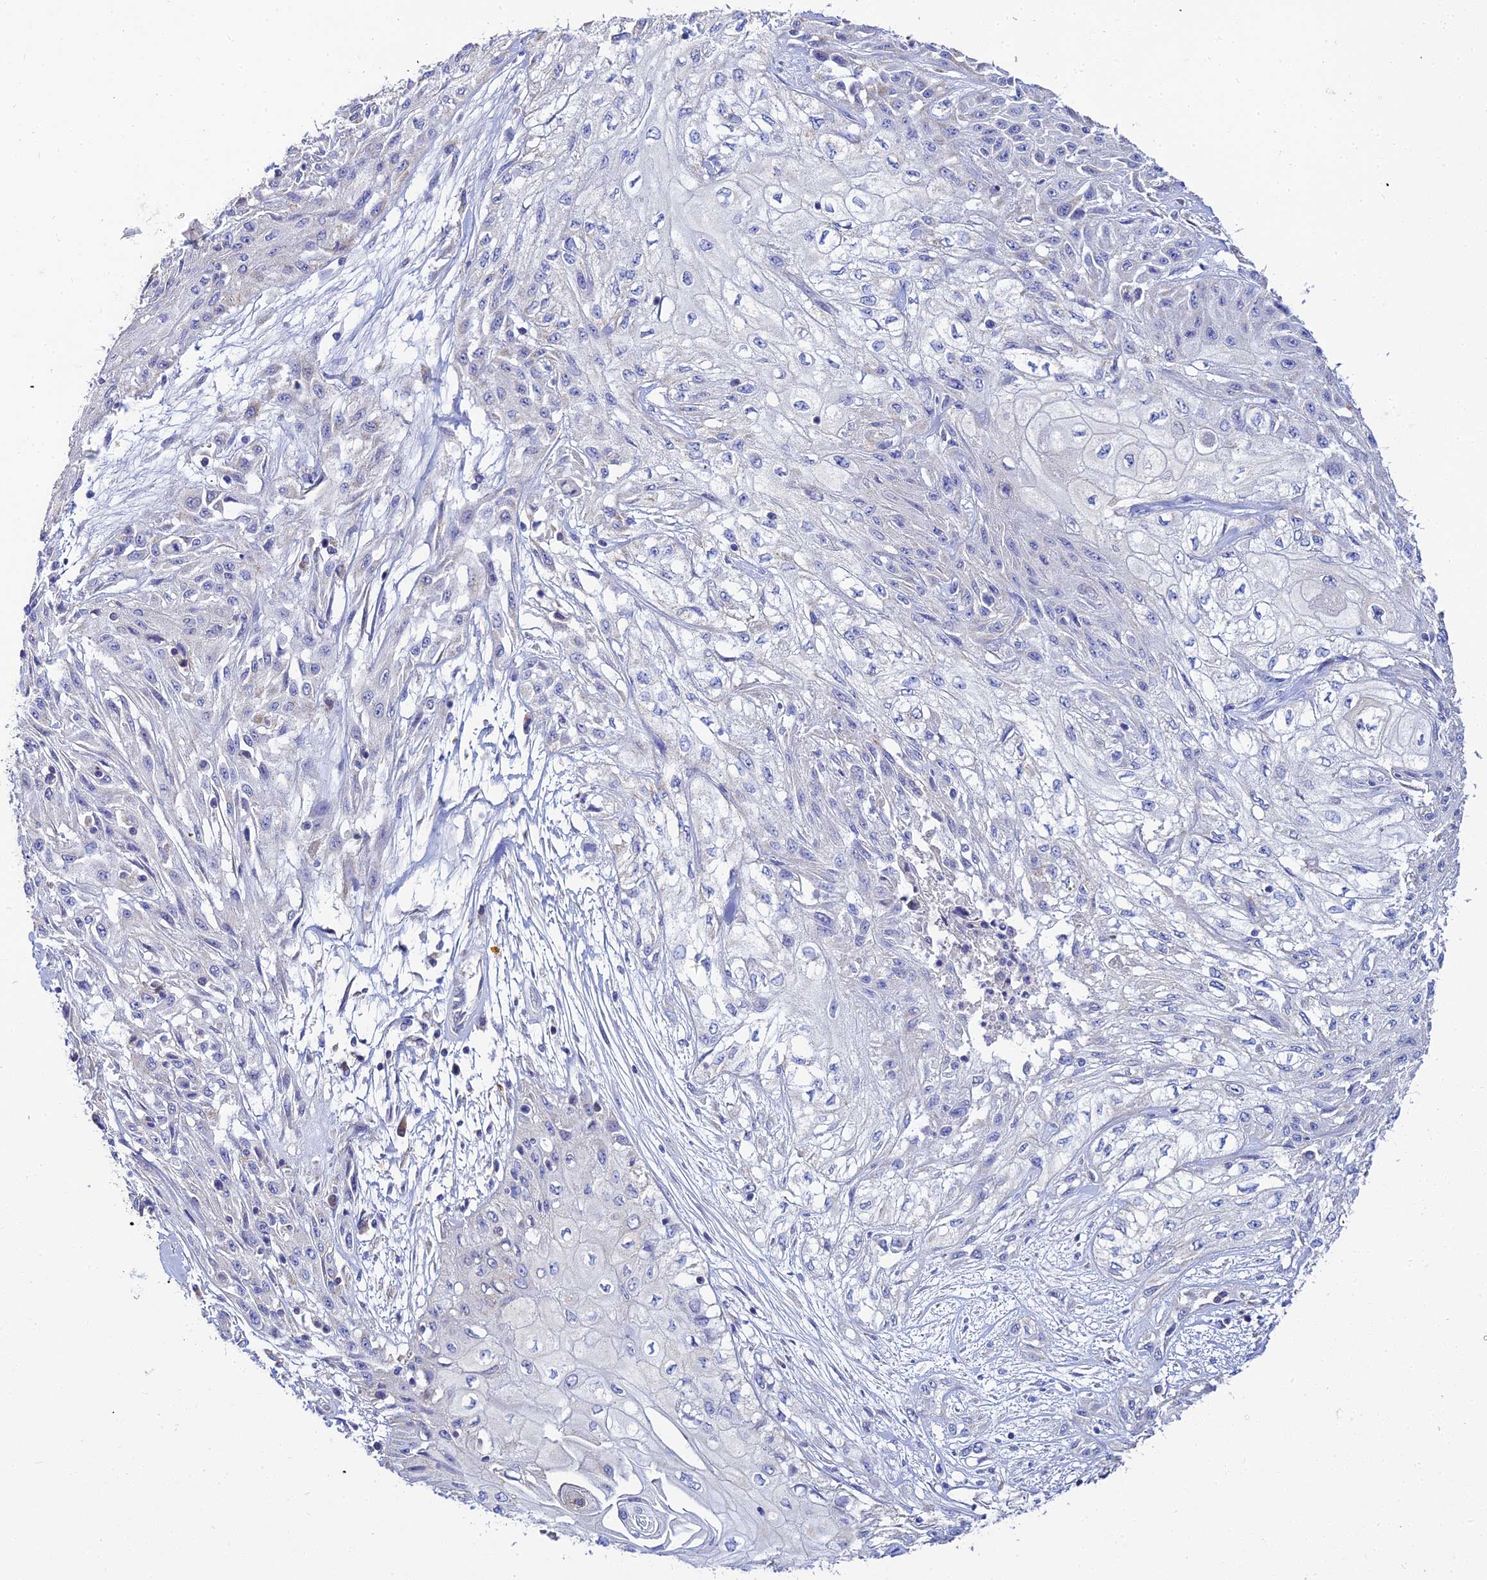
{"staining": {"intensity": "negative", "quantity": "none", "location": "none"}, "tissue": "skin cancer", "cell_type": "Tumor cells", "image_type": "cancer", "snomed": [{"axis": "morphology", "description": "Squamous cell carcinoma, NOS"}, {"axis": "morphology", "description": "Squamous cell carcinoma, metastatic, NOS"}, {"axis": "topography", "description": "Skin"}, {"axis": "topography", "description": "Lymph node"}], "caption": "The micrograph demonstrates no significant expression in tumor cells of squamous cell carcinoma (skin). (Brightfield microscopy of DAB (3,3'-diaminobenzidine) immunohistochemistry (IHC) at high magnification).", "gene": "ZXDA", "patient": {"sex": "male", "age": 75}}